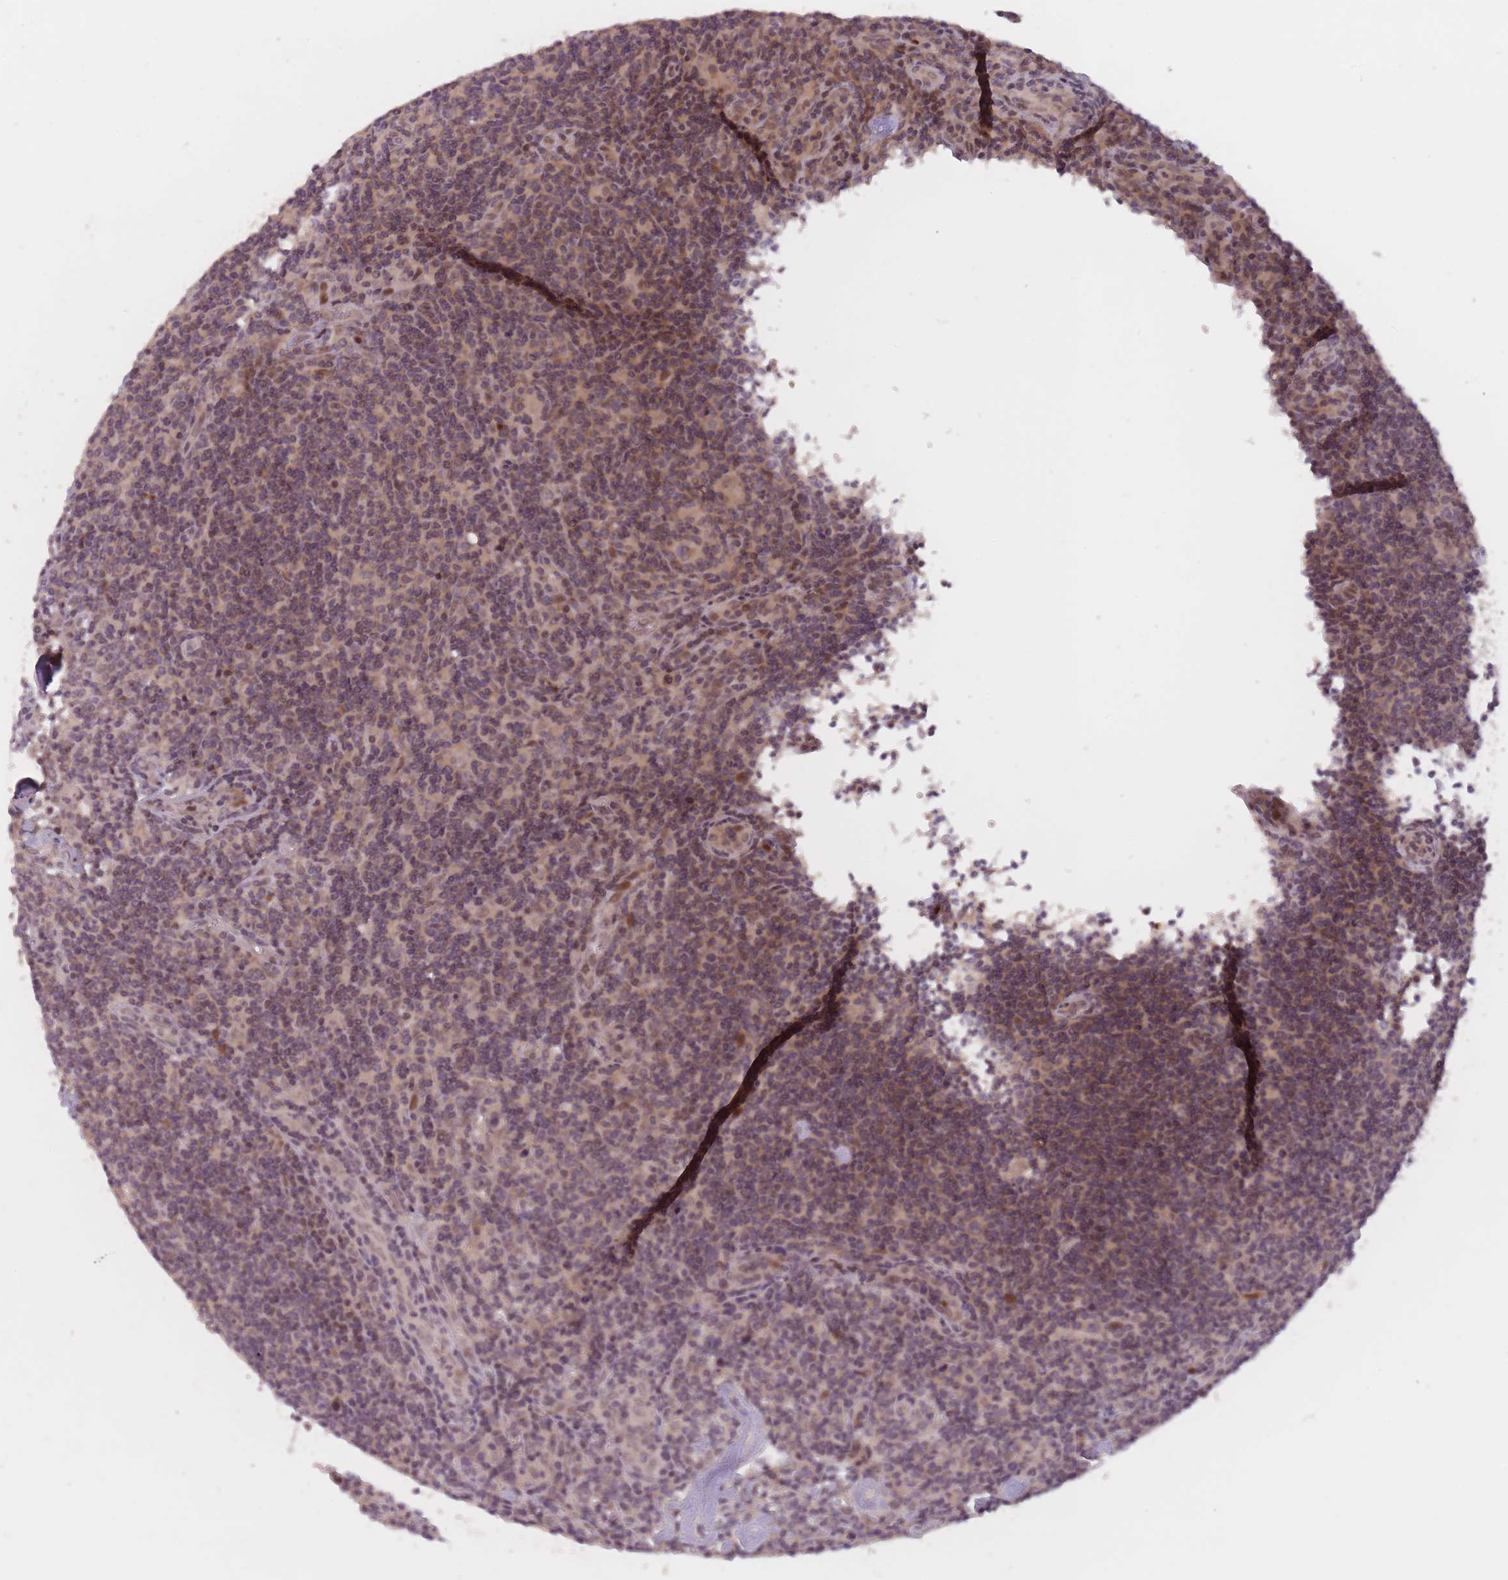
{"staining": {"intensity": "weak", "quantity": "25%-75%", "location": "cytoplasmic/membranous"}, "tissue": "lymphoma", "cell_type": "Tumor cells", "image_type": "cancer", "snomed": [{"axis": "morphology", "description": "Hodgkin's disease, NOS"}, {"axis": "topography", "description": "Lymph node"}], "caption": "Lymphoma stained with DAB IHC displays low levels of weak cytoplasmic/membranous positivity in approximately 25%-75% of tumor cells. (DAB IHC, brown staining for protein, blue staining for nuclei).", "gene": "SECTM1", "patient": {"sex": "male", "age": 83}}